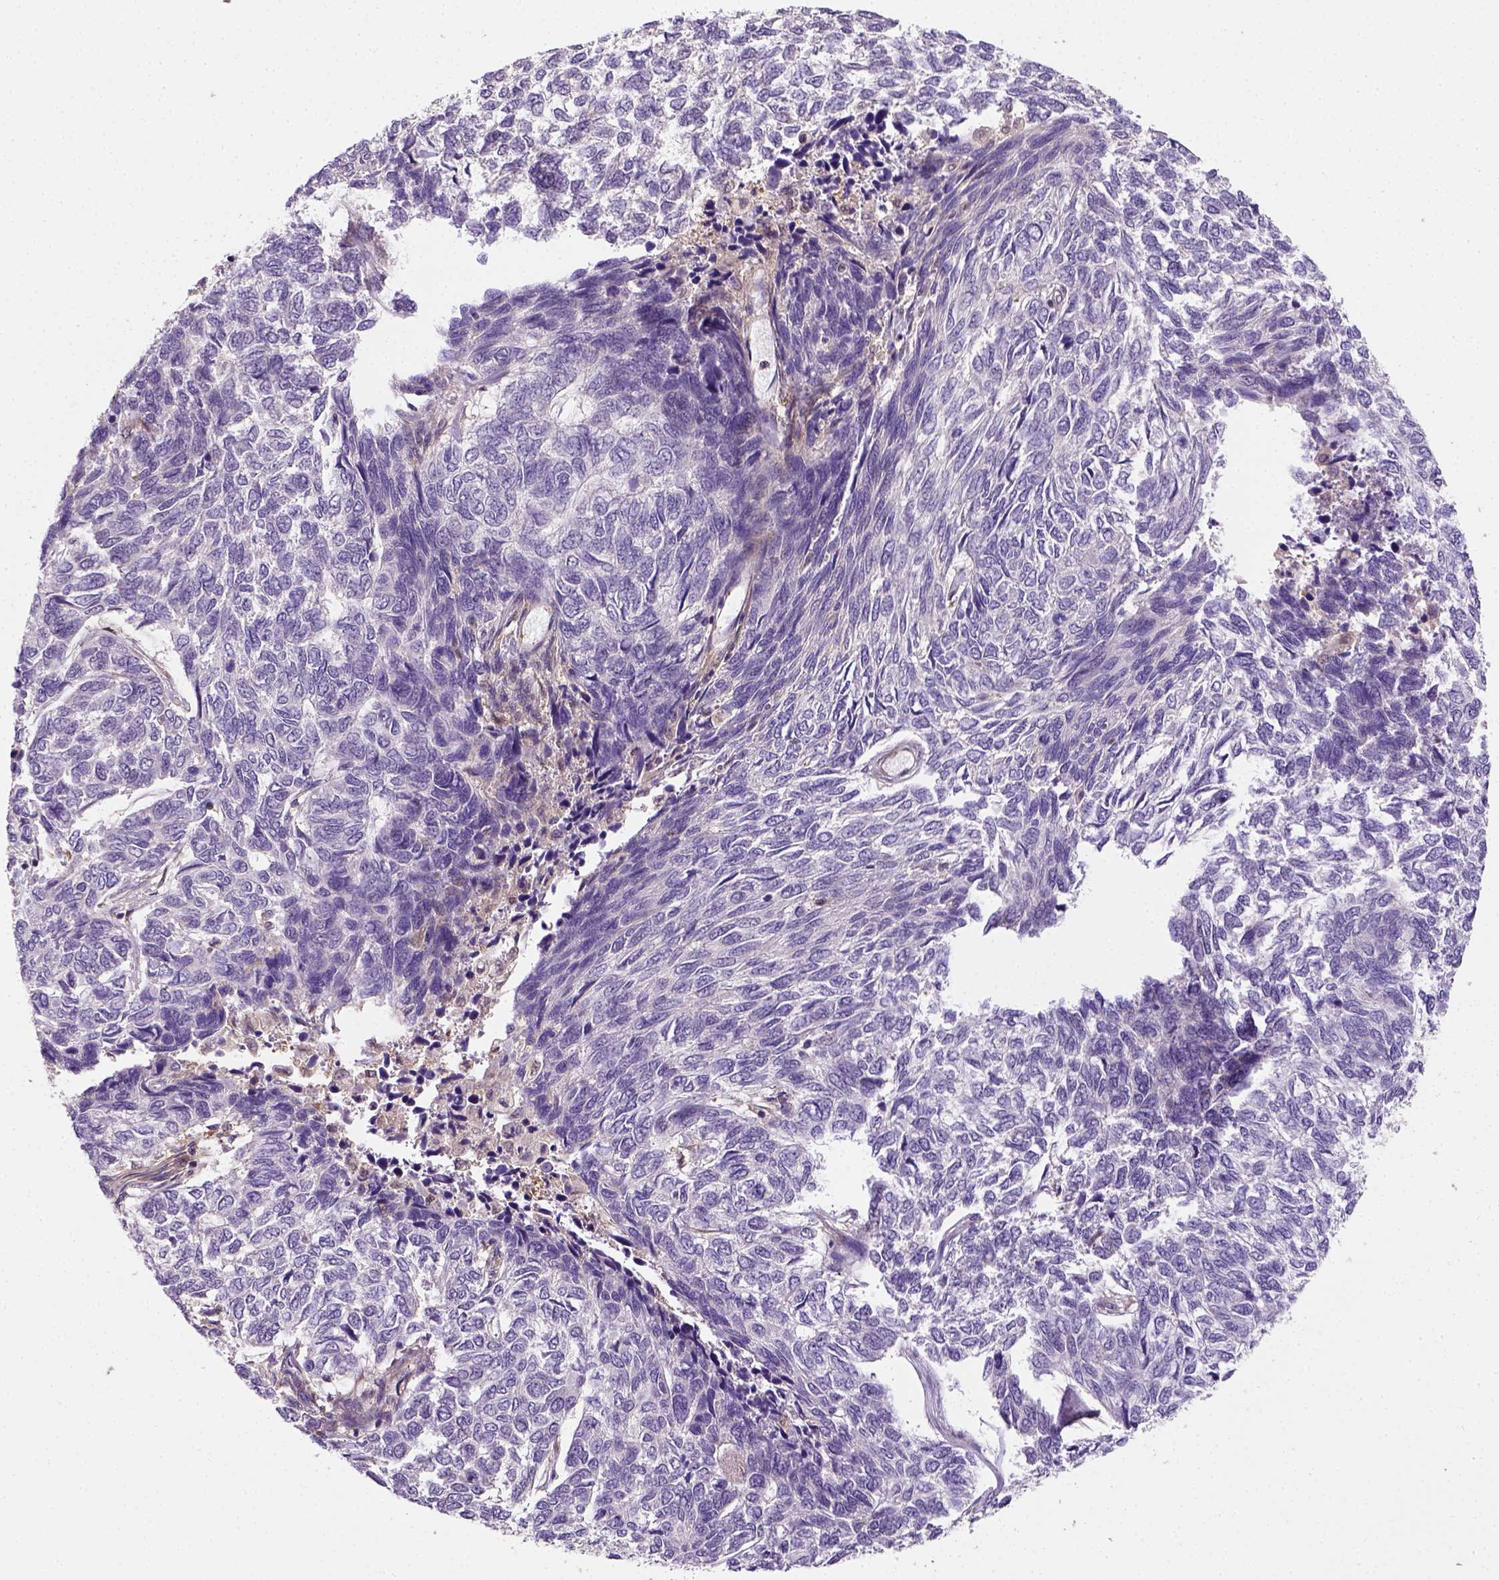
{"staining": {"intensity": "negative", "quantity": "none", "location": "none"}, "tissue": "skin cancer", "cell_type": "Tumor cells", "image_type": "cancer", "snomed": [{"axis": "morphology", "description": "Basal cell carcinoma"}, {"axis": "topography", "description": "Skin"}], "caption": "Skin cancer (basal cell carcinoma) was stained to show a protein in brown. There is no significant staining in tumor cells.", "gene": "MATK", "patient": {"sex": "female", "age": 65}}